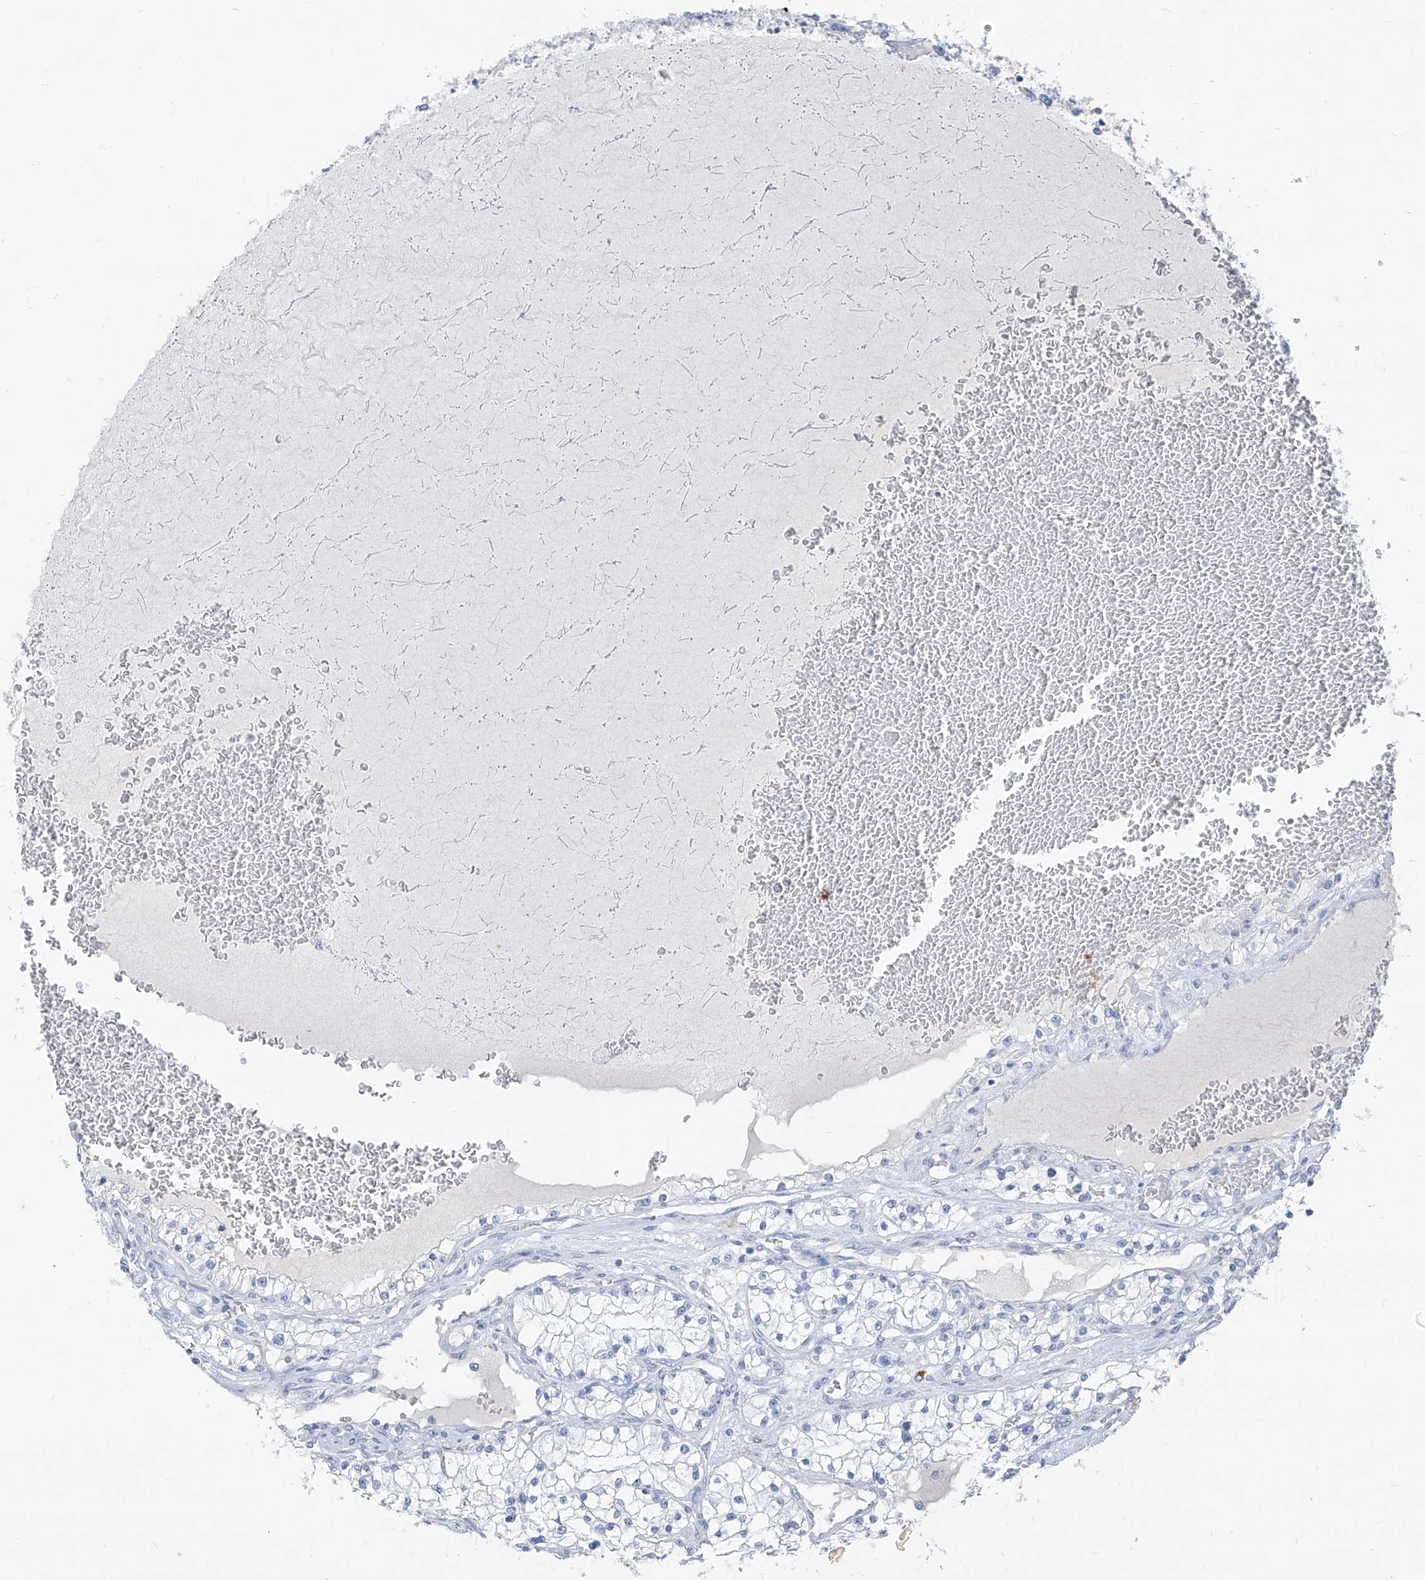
{"staining": {"intensity": "negative", "quantity": "none", "location": "none"}, "tissue": "renal cancer", "cell_type": "Tumor cells", "image_type": "cancer", "snomed": [{"axis": "morphology", "description": "Adenocarcinoma, NOS"}, {"axis": "topography", "description": "Kidney"}], "caption": "Micrograph shows no protein staining in tumor cells of renal adenocarcinoma tissue.", "gene": "CX3CR1", "patient": {"sex": "male", "age": 68}}